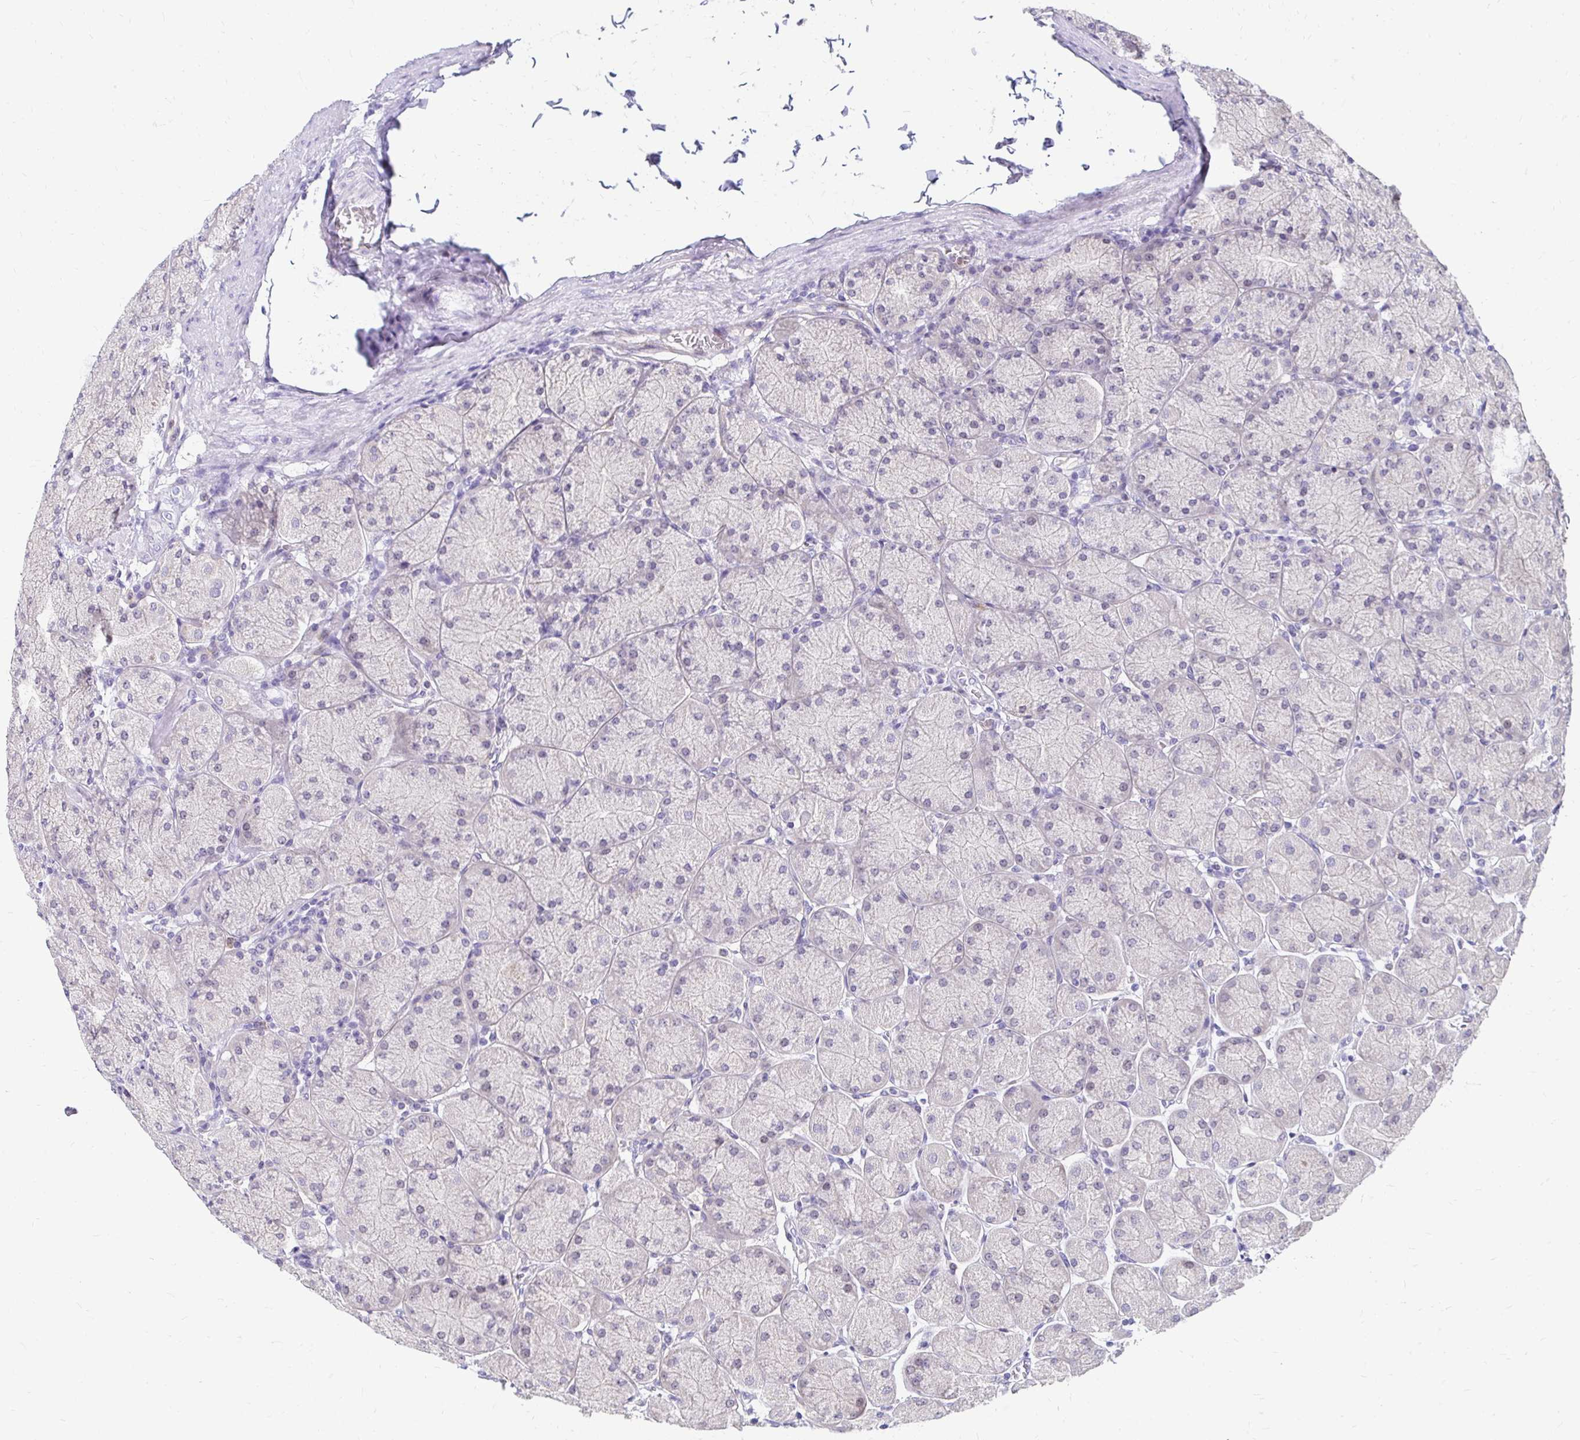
{"staining": {"intensity": "negative", "quantity": "none", "location": "none"}, "tissue": "stomach", "cell_type": "Glandular cells", "image_type": "normal", "snomed": [{"axis": "morphology", "description": "Normal tissue, NOS"}, {"axis": "topography", "description": "Stomach, upper"}], "caption": "Glandular cells show no significant protein staining in normal stomach.", "gene": "PADI2", "patient": {"sex": "female", "age": 56}}